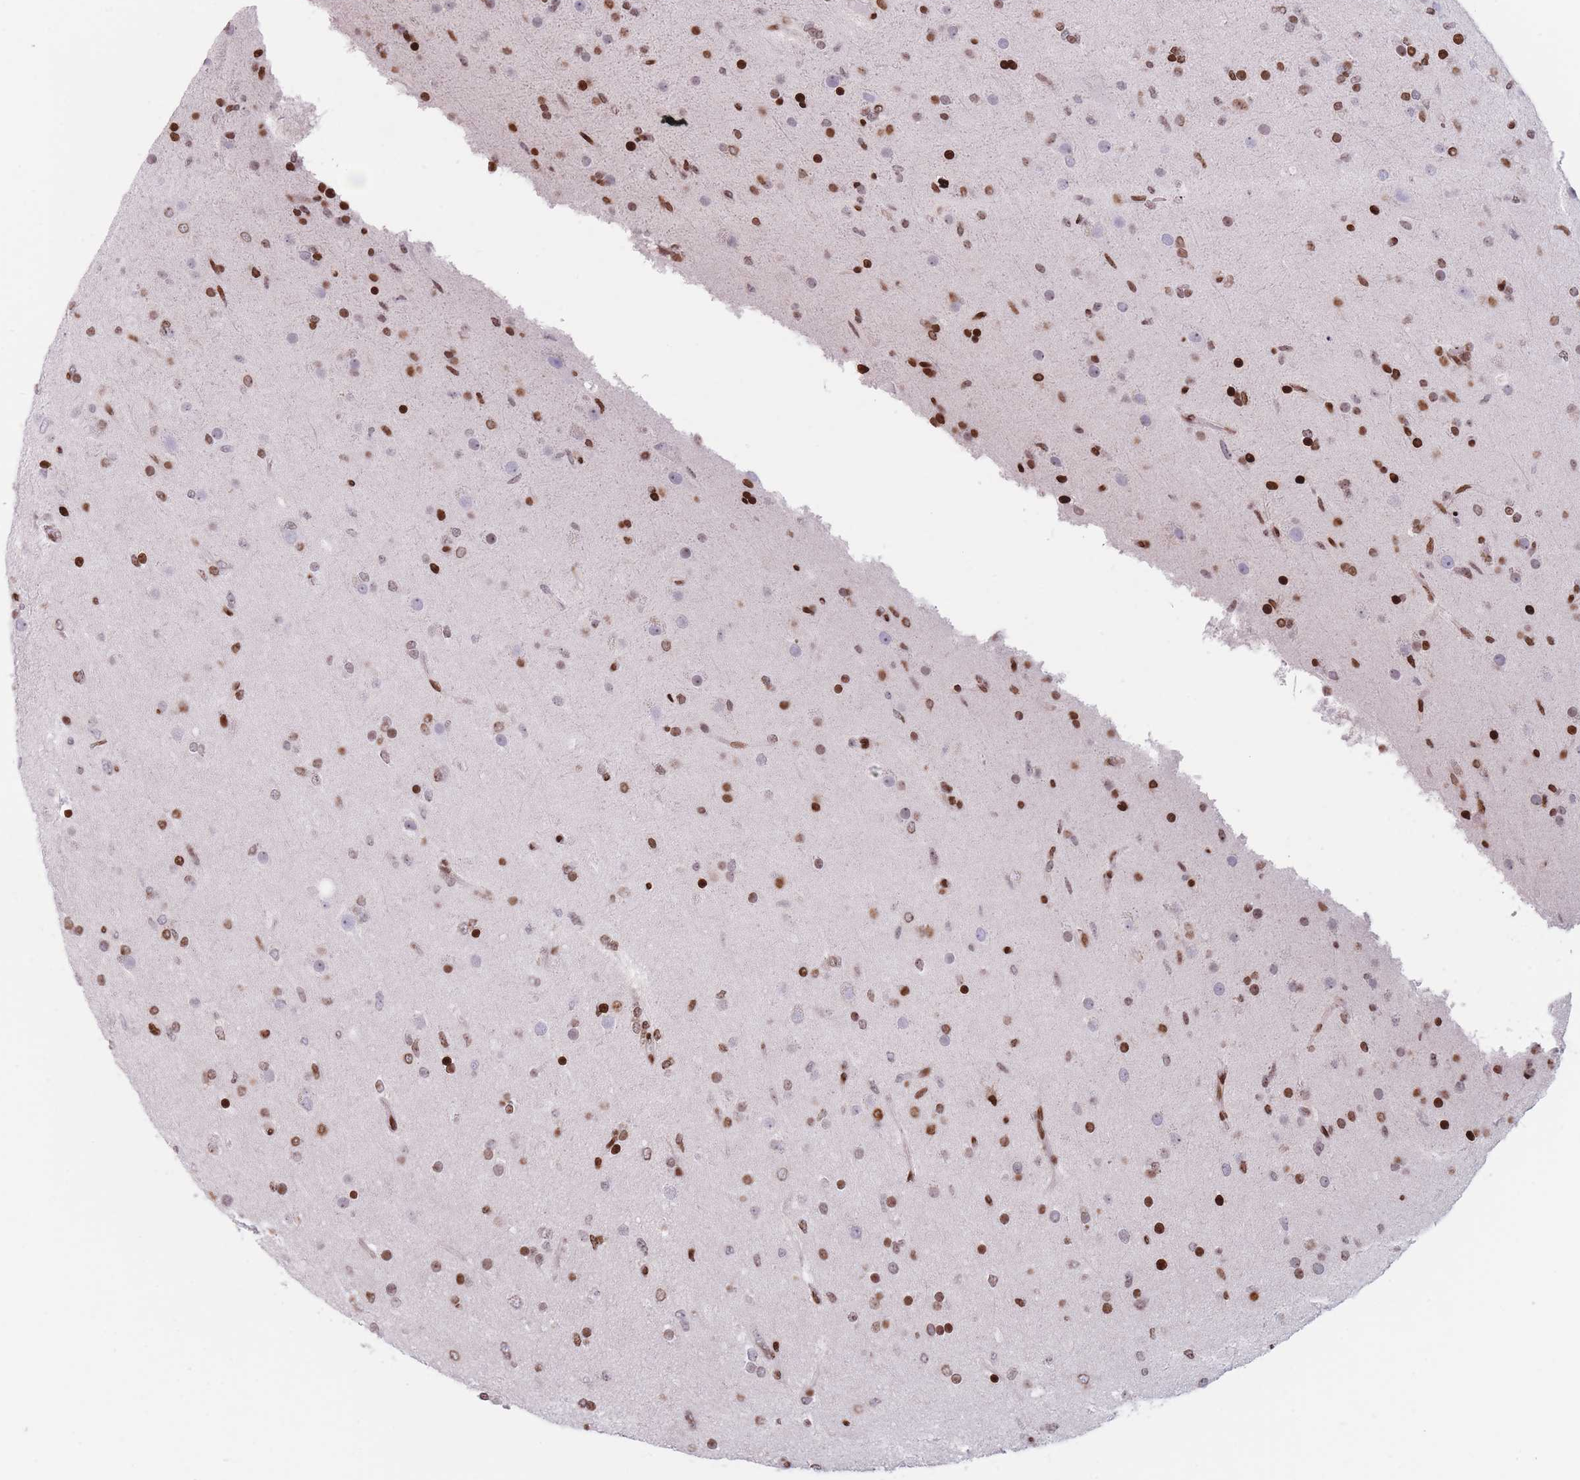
{"staining": {"intensity": "moderate", "quantity": "25%-75%", "location": "nuclear"}, "tissue": "glioma", "cell_type": "Tumor cells", "image_type": "cancer", "snomed": [{"axis": "morphology", "description": "Glioma, malignant, Low grade"}, {"axis": "topography", "description": "Brain"}], "caption": "Glioma tissue exhibits moderate nuclear expression in approximately 25%-75% of tumor cells", "gene": "AK9", "patient": {"sex": "male", "age": 65}}